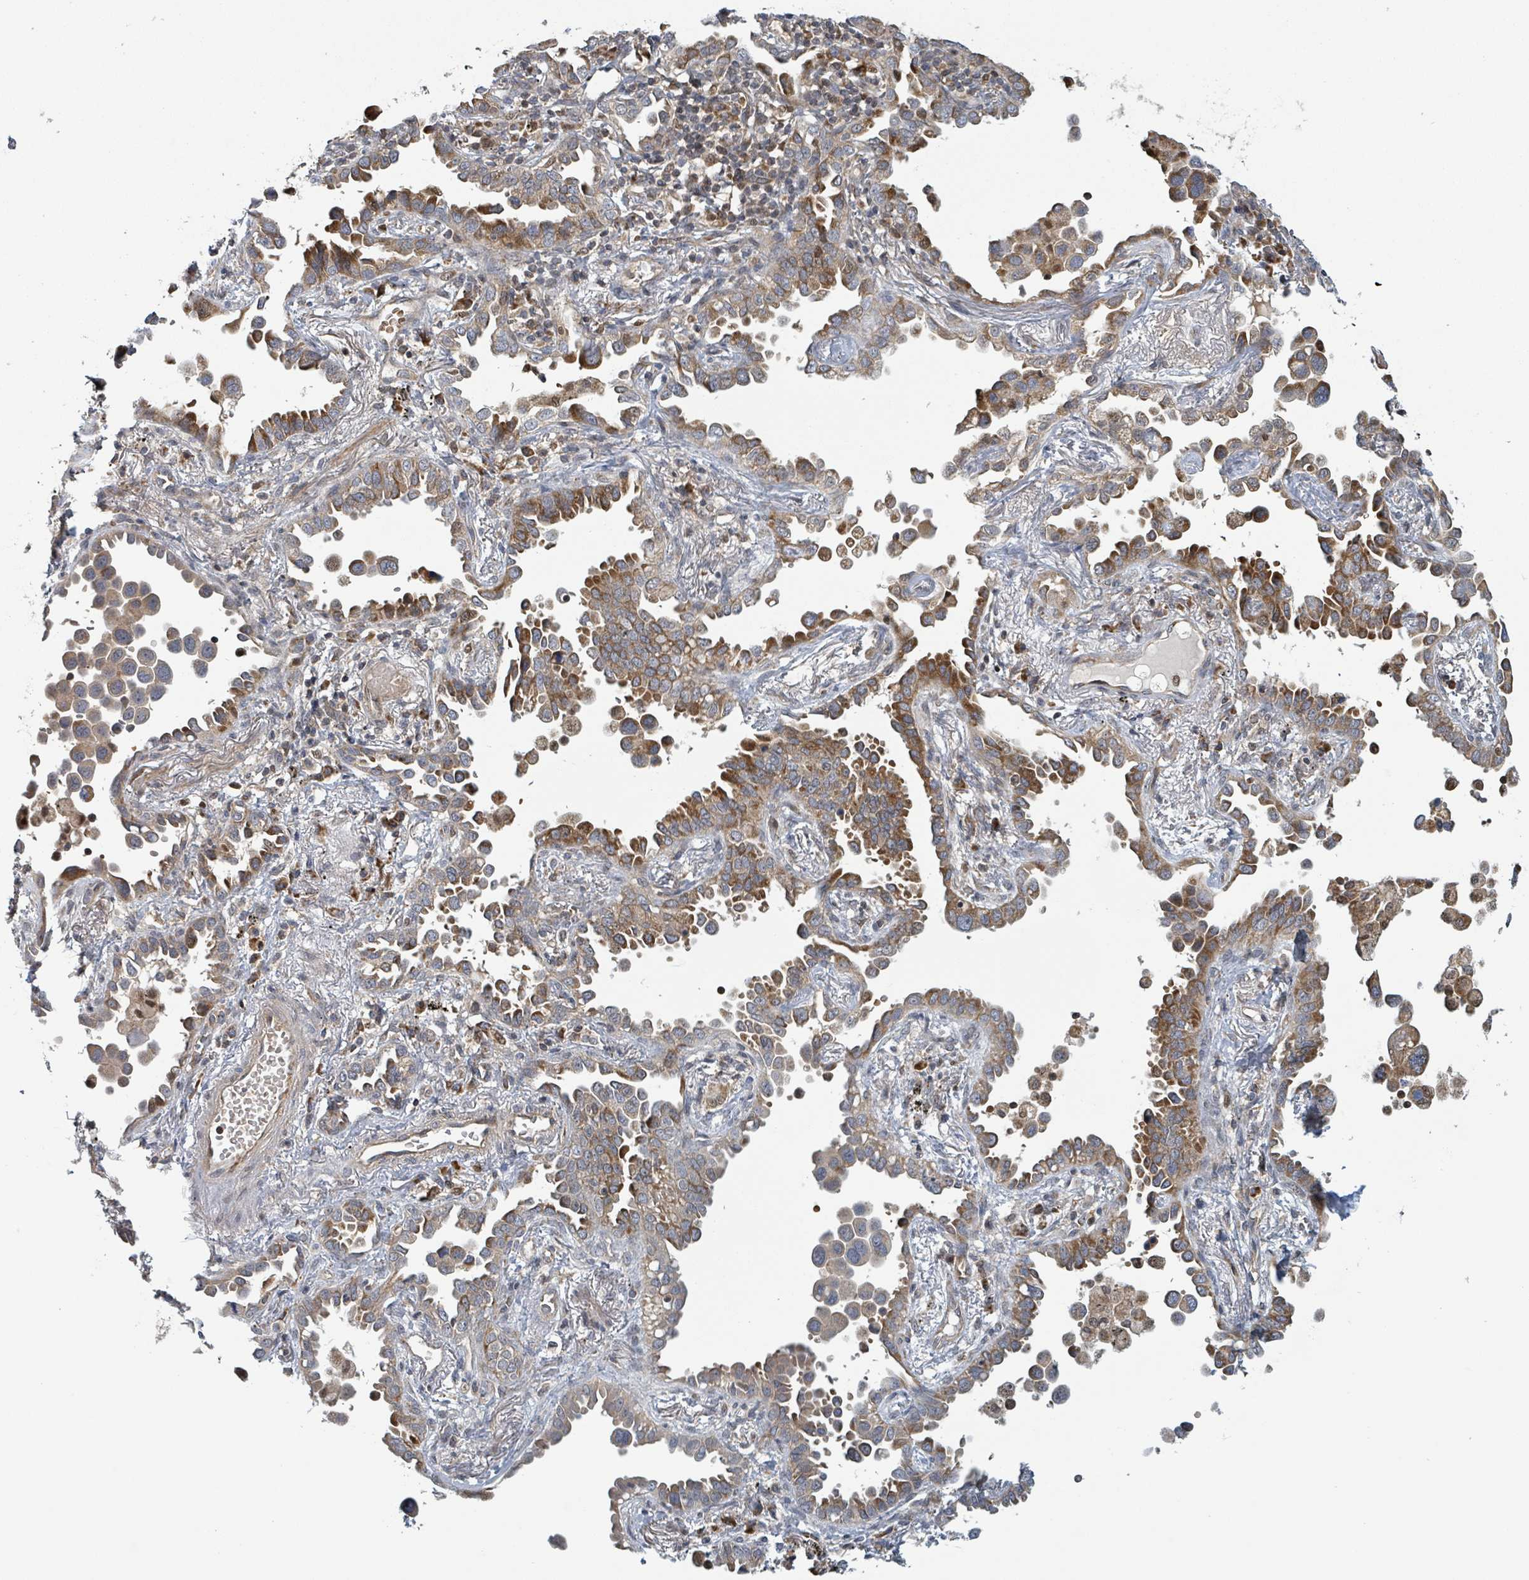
{"staining": {"intensity": "moderate", "quantity": ">75%", "location": "cytoplasmic/membranous"}, "tissue": "lung cancer", "cell_type": "Tumor cells", "image_type": "cancer", "snomed": [{"axis": "morphology", "description": "Adenocarcinoma, NOS"}, {"axis": "topography", "description": "Lung"}], "caption": "Tumor cells exhibit medium levels of moderate cytoplasmic/membranous positivity in about >75% of cells in lung cancer. Nuclei are stained in blue.", "gene": "HIVEP1", "patient": {"sex": "male", "age": 67}}